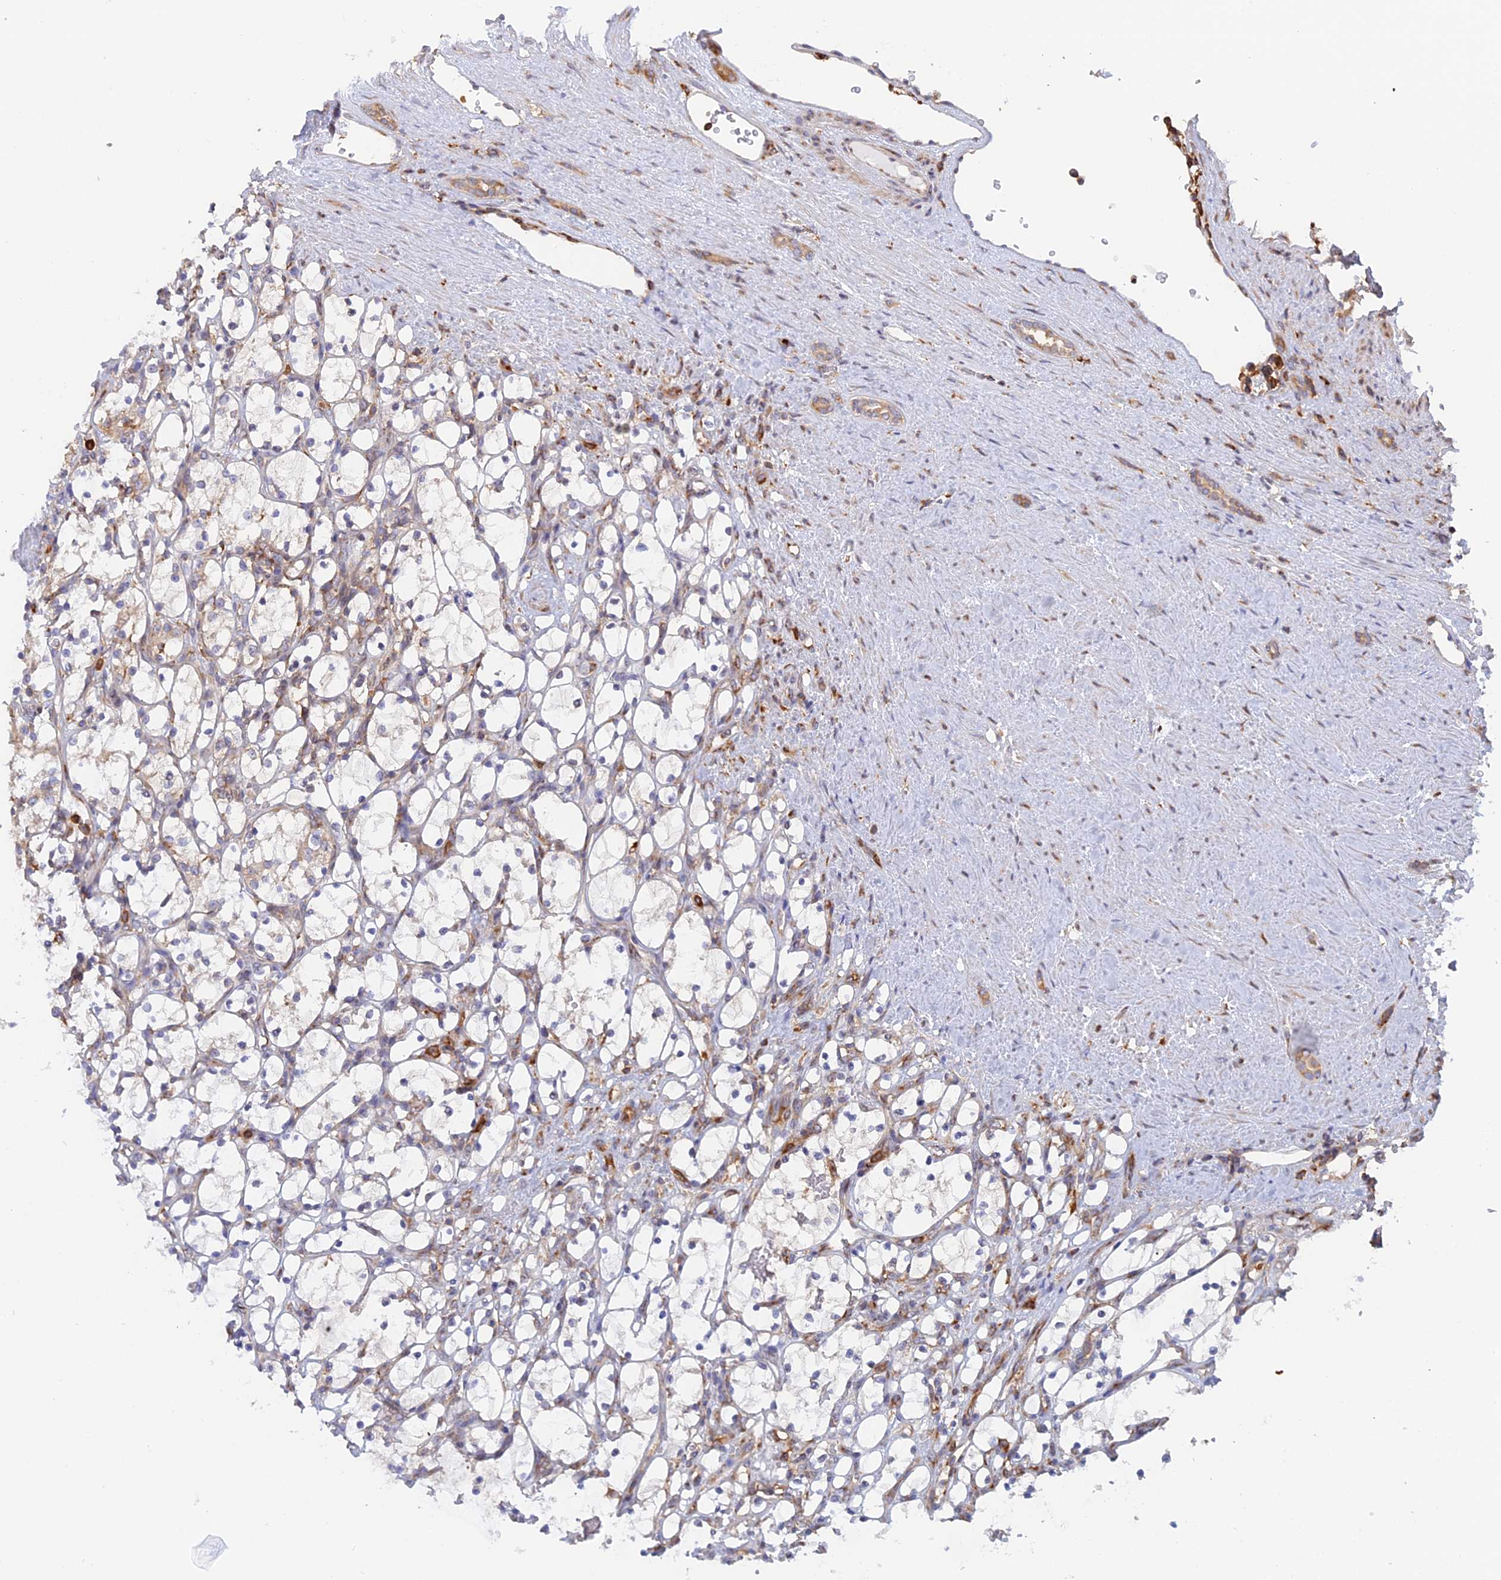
{"staining": {"intensity": "weak", "quantity": "<25%", "location": "cytoplasmic/membranous"}, "tissue": "renal cancer", "cell_type": "Tumor cells", "image_type": "cancer", "snomed": [{"axis": "morphology", "description": "Adenocarcinoma, NOS"}, {"axis": "topography", "description": "Kidney"}], "caption": "Immunohistochemistry (IHC) of renal cancer (adenocarcinoma) demonstrates no expression in tumor cells.", "gene": "GMIP", "patient": {"sex": "female", "age": 69}}